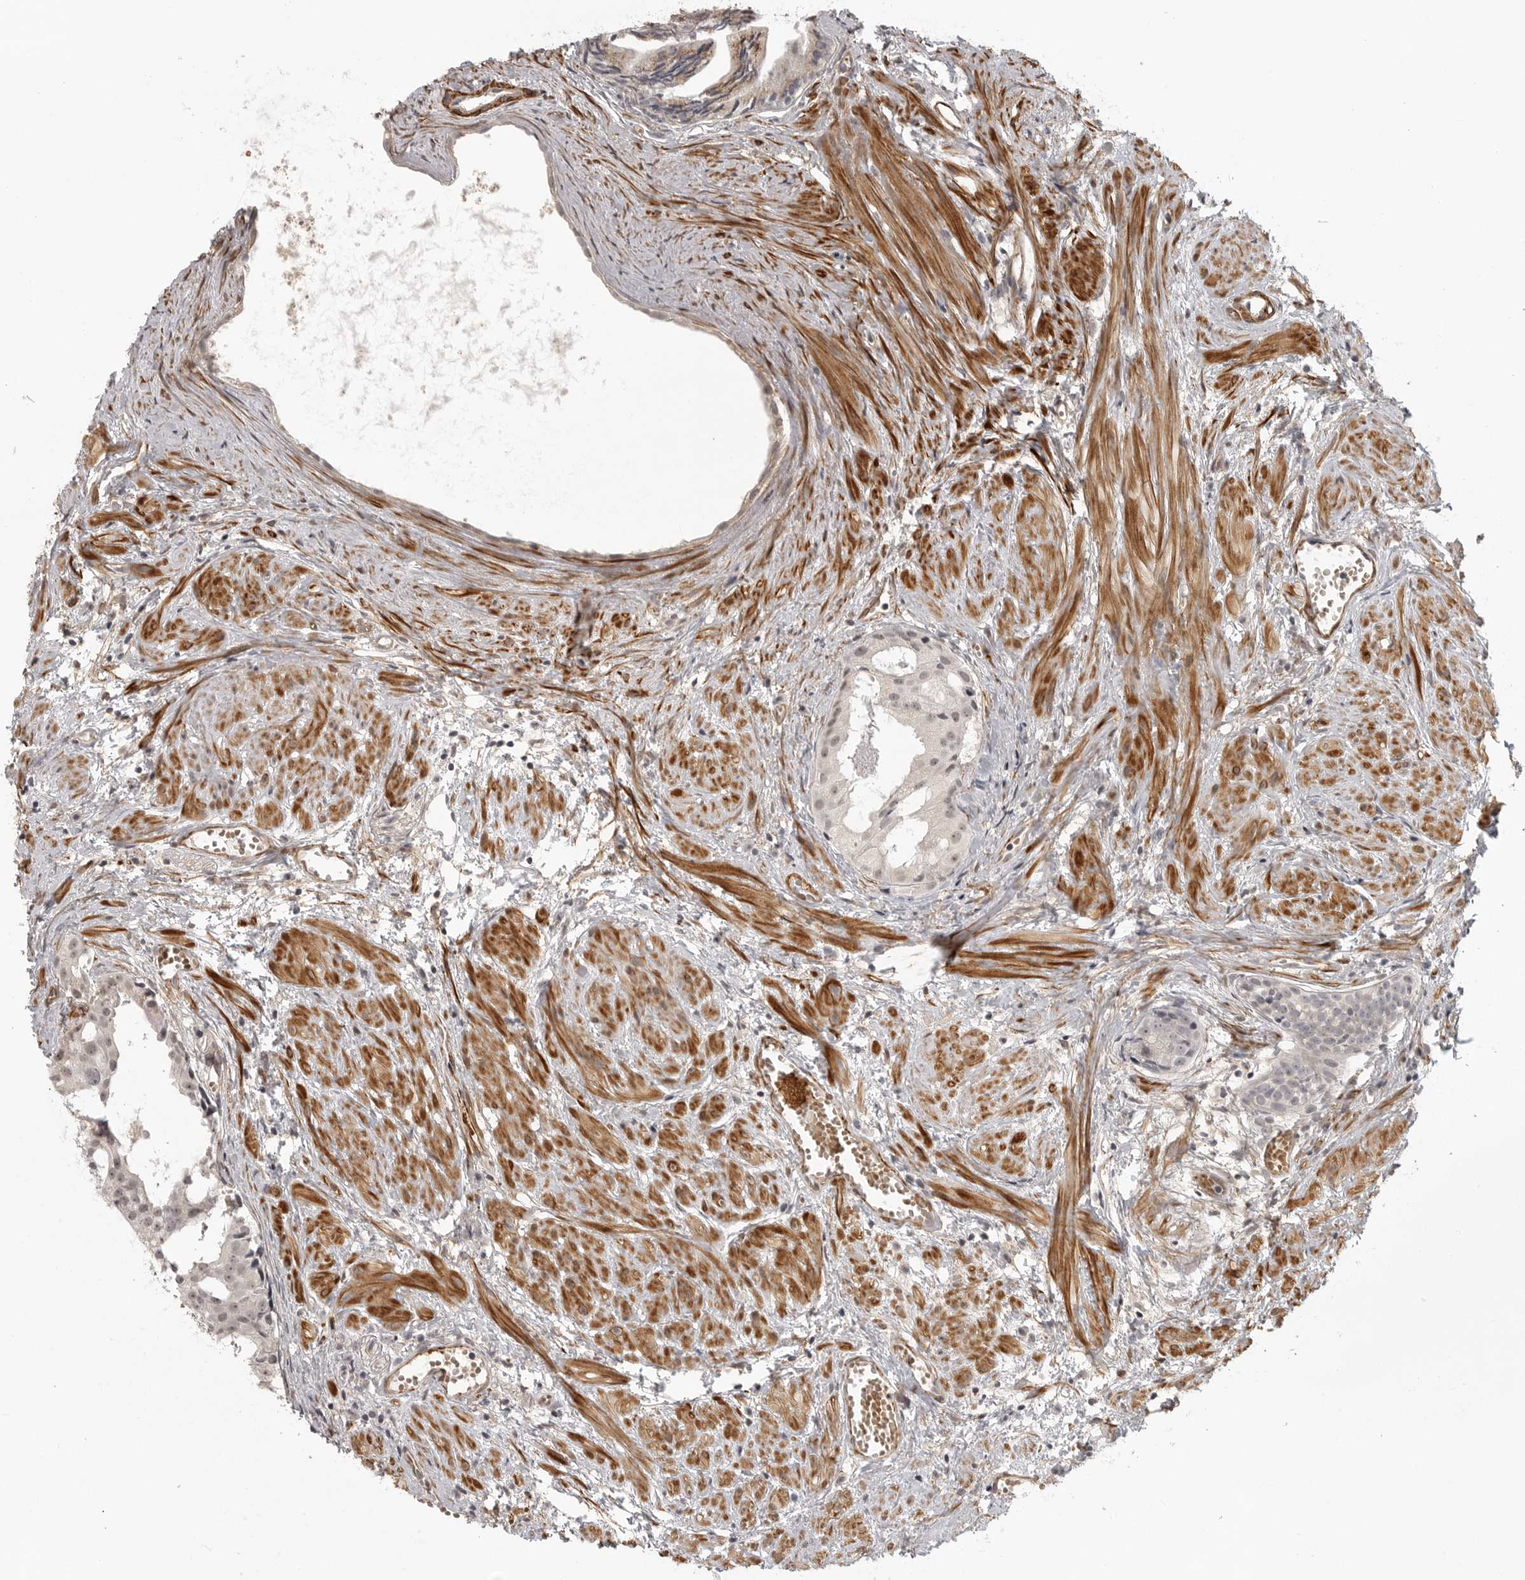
{"staining": {"intensity": "weak", "quantity": "<25%", "location": "nuclear"}, "tissue": "prostate cancer", "cell_type": "Tumor cells", "image_type": "cancer", "snomed": [{"axis": "morphology", "description": "Adenocarcinoma, Low grade"}, {"axis": "topography", "description": "Prostate"}], "caption": "DAB (3,3'-diaminobenzidine) immunohistochemical staining of prostate cancer (low-grade adenocarcinoma) displays no significant positivity in tumor cells. (Immunohistochemistry (ihc), brightfield microscopy, high magnification).", "gene": "TUT4", "patient": {"sex": "male", "age": 88}}